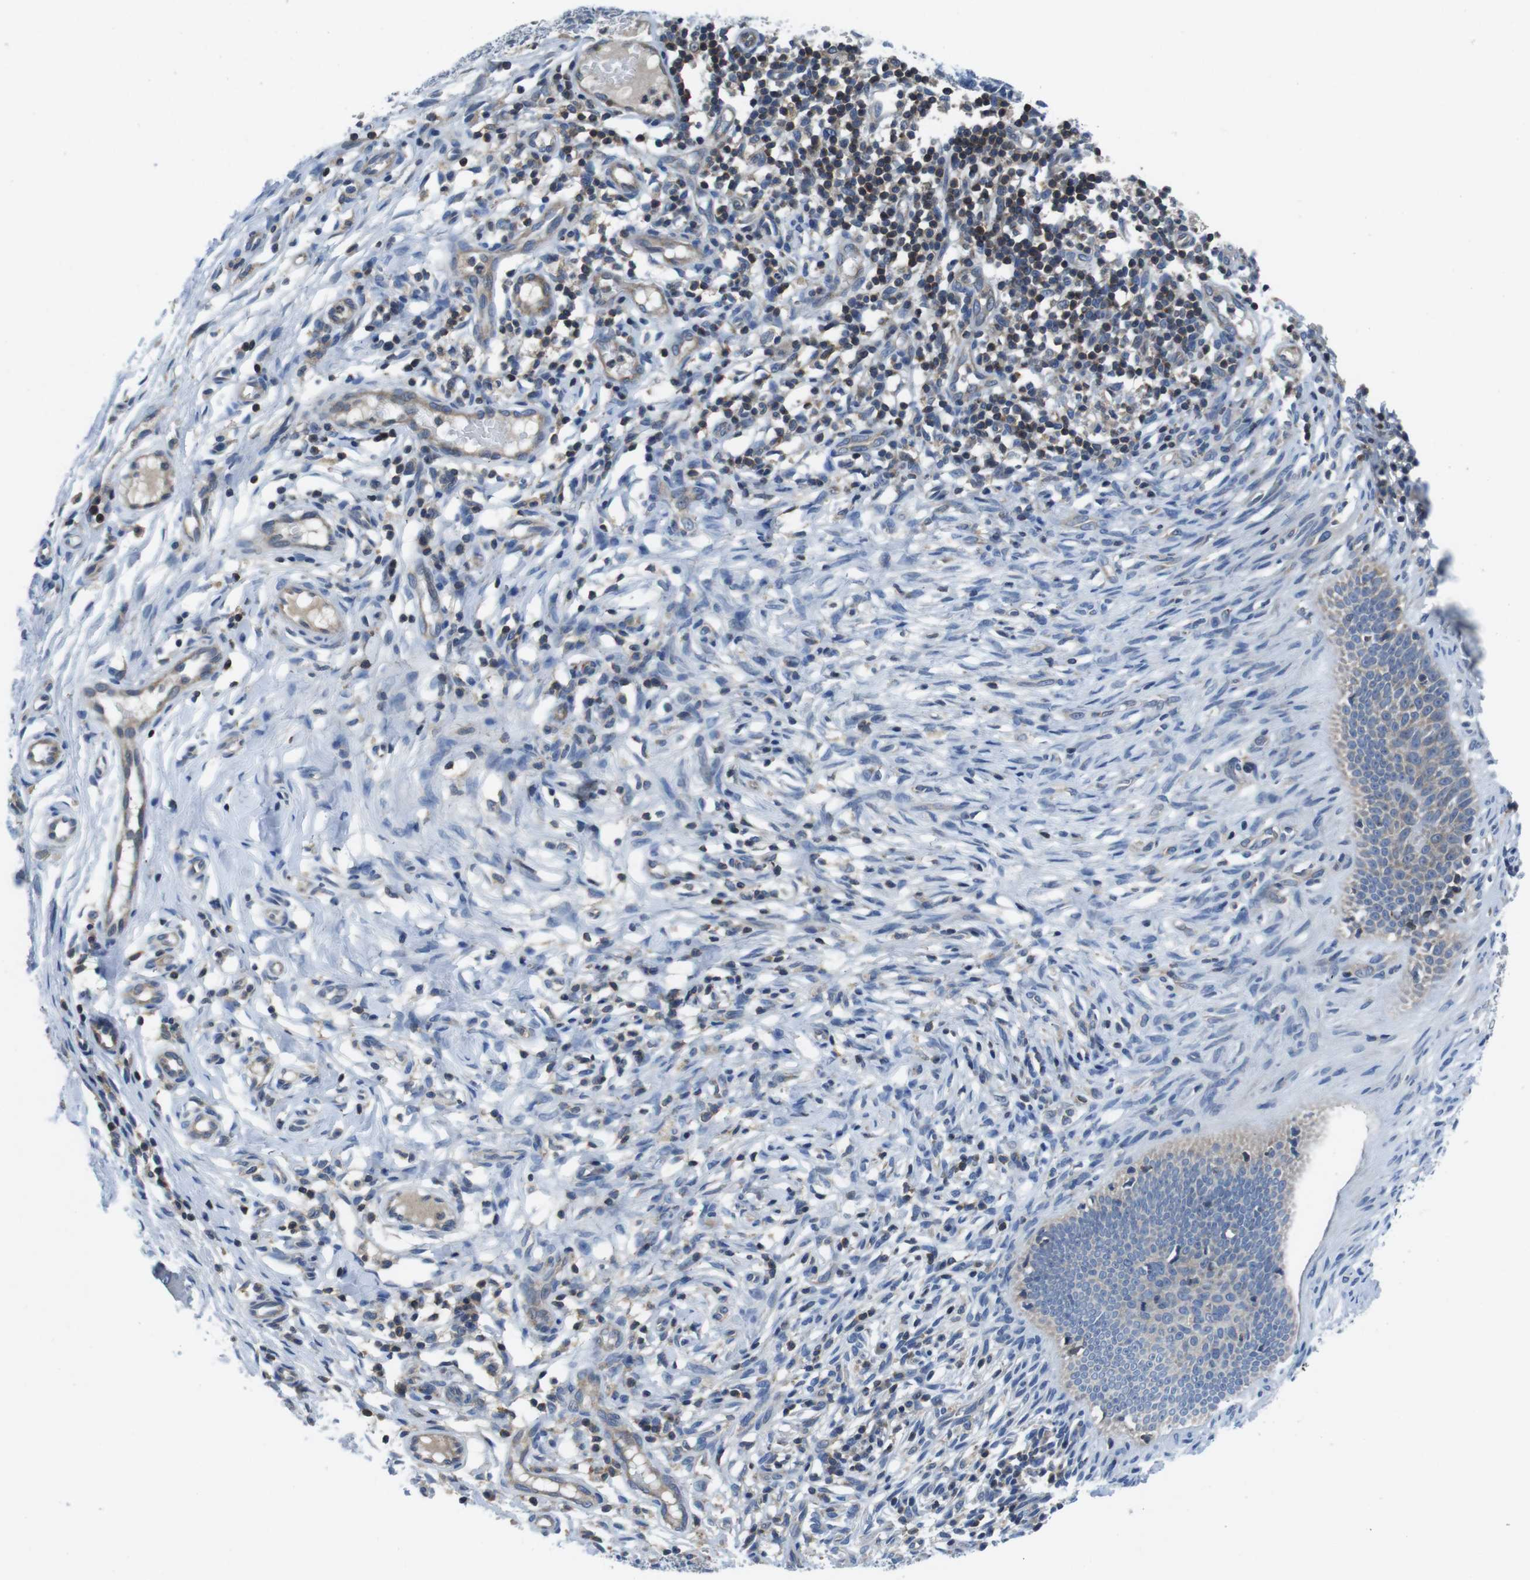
{"staining": {"intensity": "negative", "quantity": "none", "location": "none"}, "tissue": "skin cancer", "cell_type": "Tumor cells", "image_type": "cancer", "snomed": [{"axis": "morphology", "description": "Normal tissue, NOS"}, {"axis": "morphology", "description": "Basal cell carcinoma"}, {"axis": "topography", "description": "Skin"}], "caption": "High power microscopy micrograph of an IHC micrograph of skin cancer, revealing no significant staining in tumor cells.", "gene": "PIK3CD", "patient": {"sex": "male", "age": 87}}